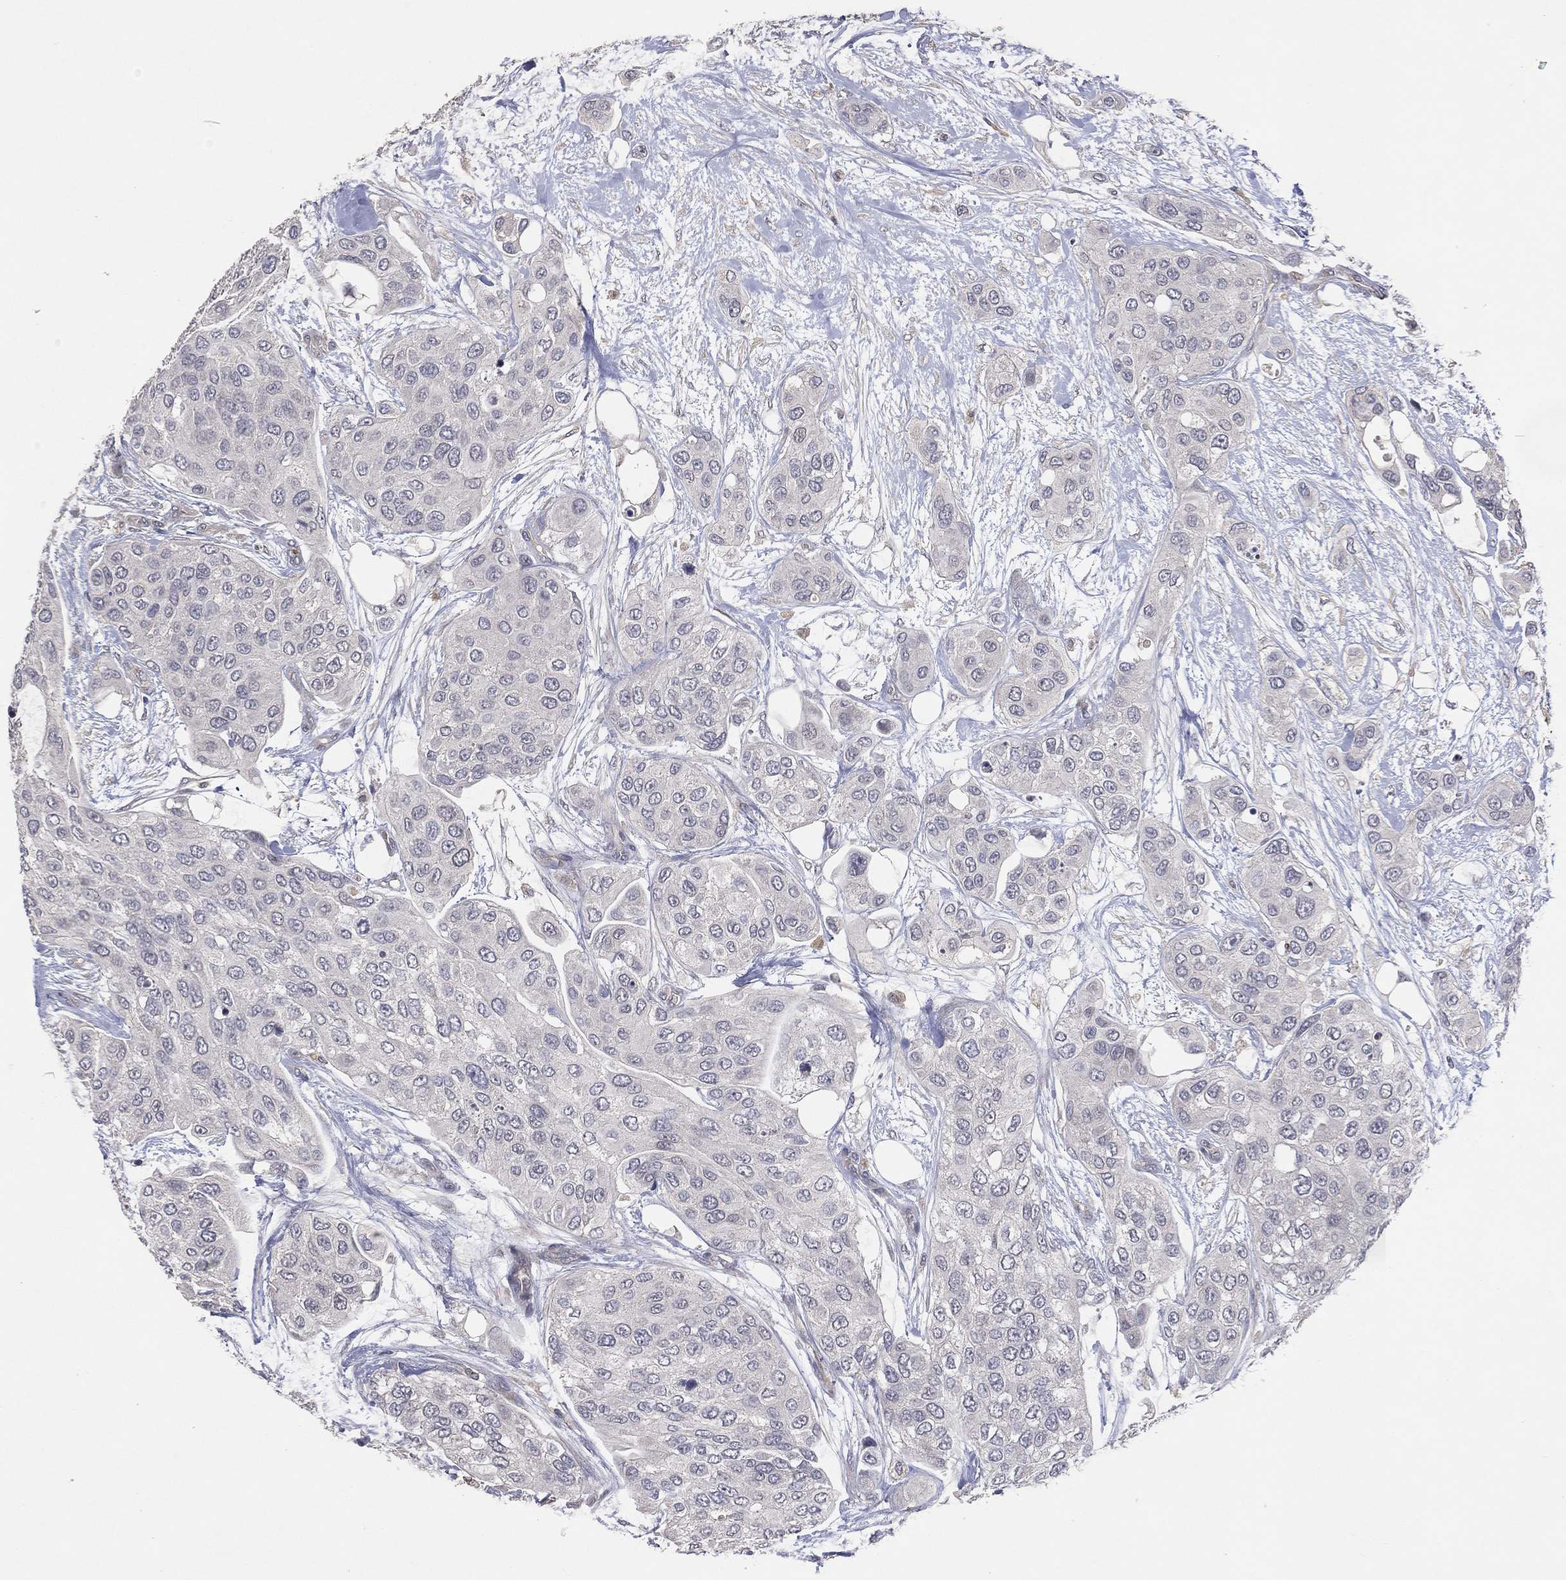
{"staining": {"intensity": "negative", "quantity": "none", "location": "none"}, "tissue": "urothelial cancer", "cell_type": "Tumor cells", "image_type": "cancer", "snomed": [{"axis": "morphology", "description": "Urothelial carcinoma, High grade"}, {"axis": "topography", "description": "Urinary bladder"}], "caption": "The immunohistochemistry (IHC) micrograph has no significant expression in tumor cells of urothelial cancer tissue.", "gene": "DNAH7", "patient": {"sex": "male", "age": 77}}